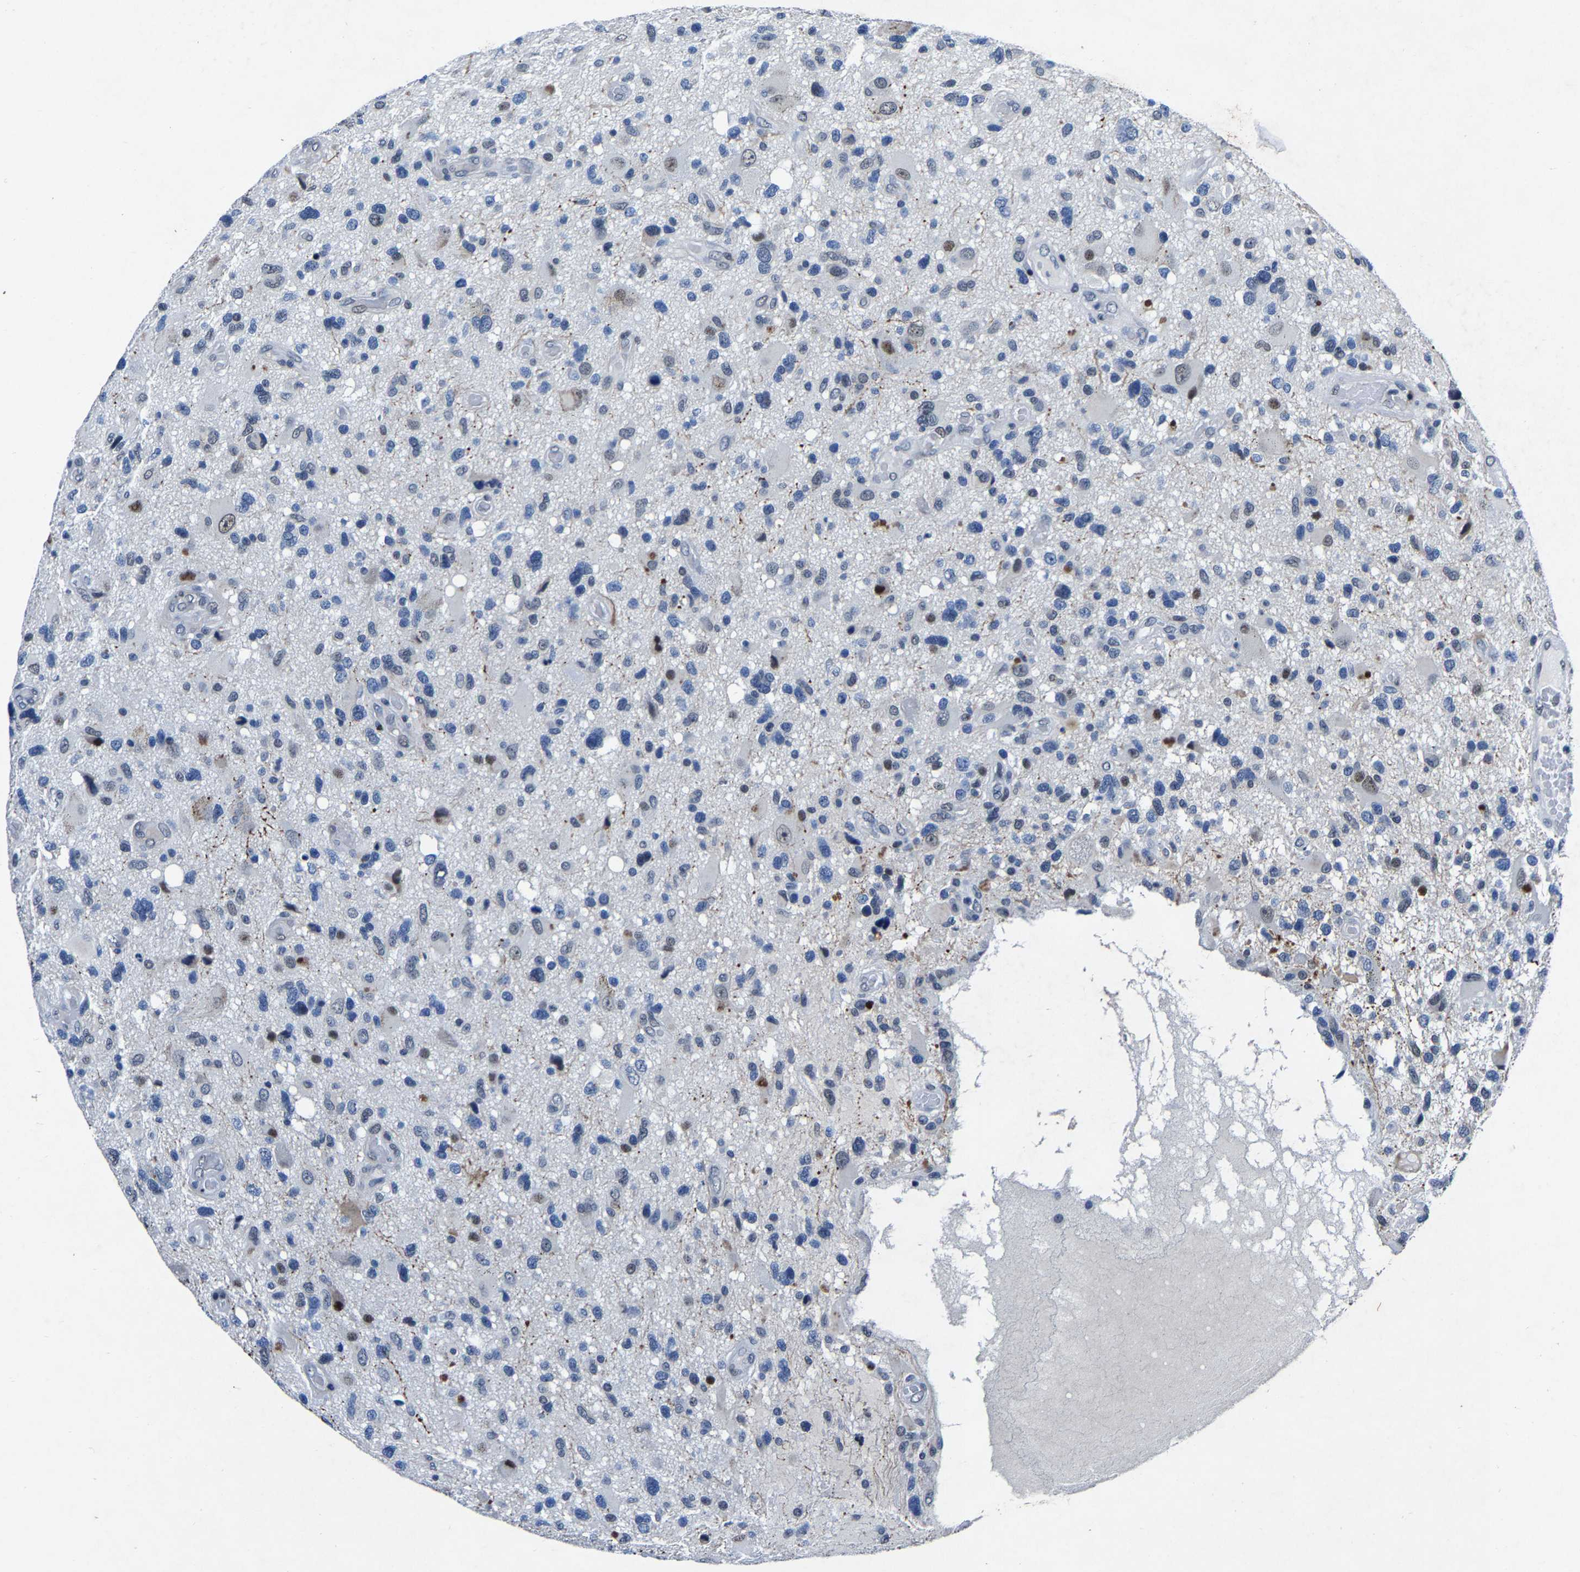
{"staining": {"intensity": "moderate", "quantity": "<25%", "location": "nuclear"}, "tissue": "glioma", "cell_type": "Tumor cells", "image_type": "cancer", "snomed": [{"axis": "morphology", "description": "Glioma, malignant, High grade"}, {"axis": "topography", "description": "Brain"}], "caption": "This image shows glioma stained with IHC to label a protein in brown. The nuclear of tumor cells show moderate positivity for the protein. Nuclei are counter-stained blue.", "gene": "UBN2", "patient": {"sex": "male", "age": 33}}